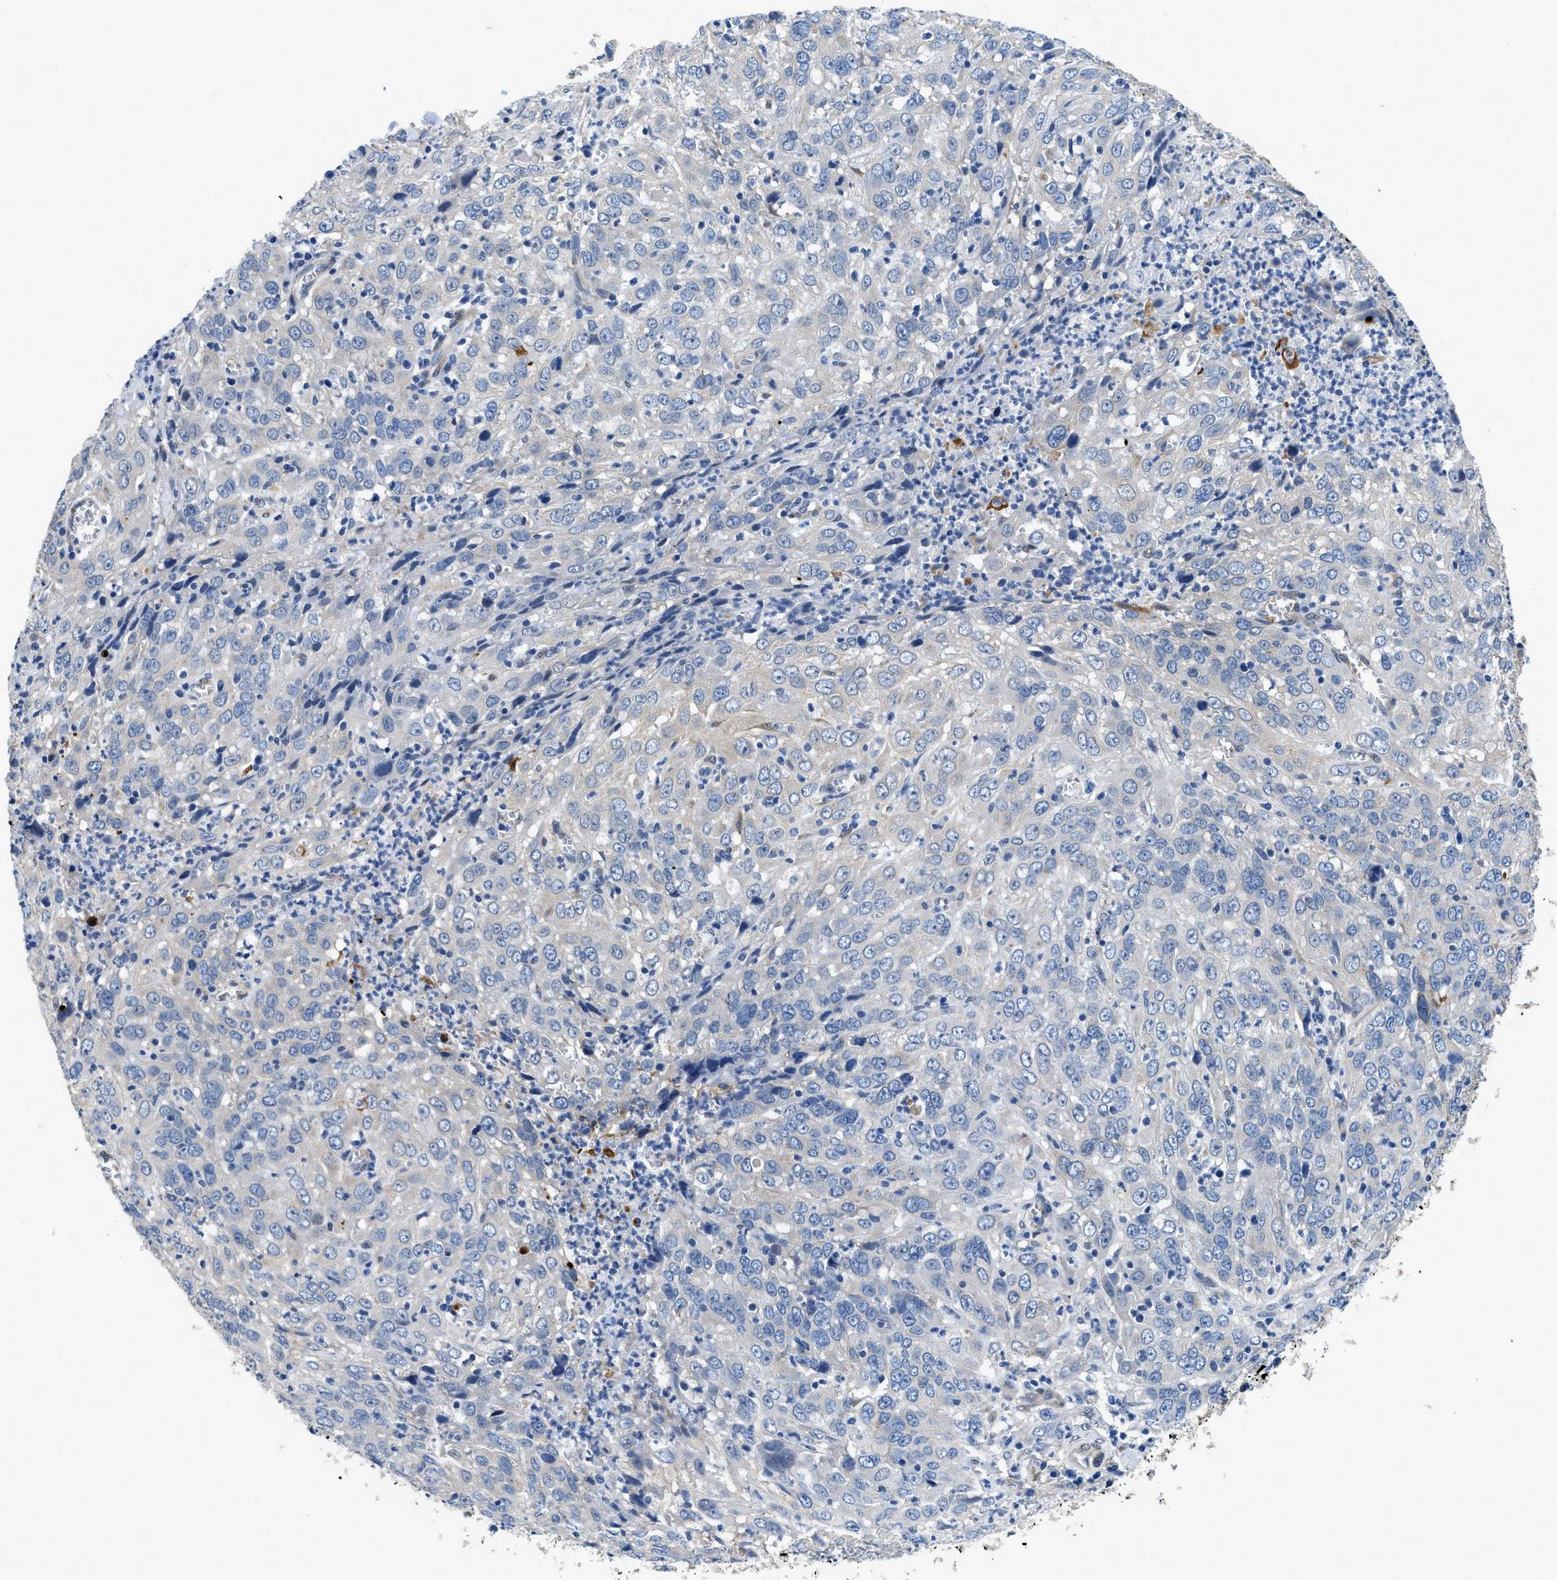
{"staining": {"intensity": "negative", "quantity": "none", "location": "none"}, "tissue": "cervical cancer", "cell_type": "Tumor cells", "image_type": "cancer", "snomed": [{"axis": "morphology", "description": "Squamous cell carcinoma, NOS"}, {"axis": "topography", "description": "Cervix"}], "caption": "Tumor cells show no significant positivity in squamous cell carcinoma (cervical).", "gene": "RAPH1", "patient": {"sex": "female", "age": 32}}